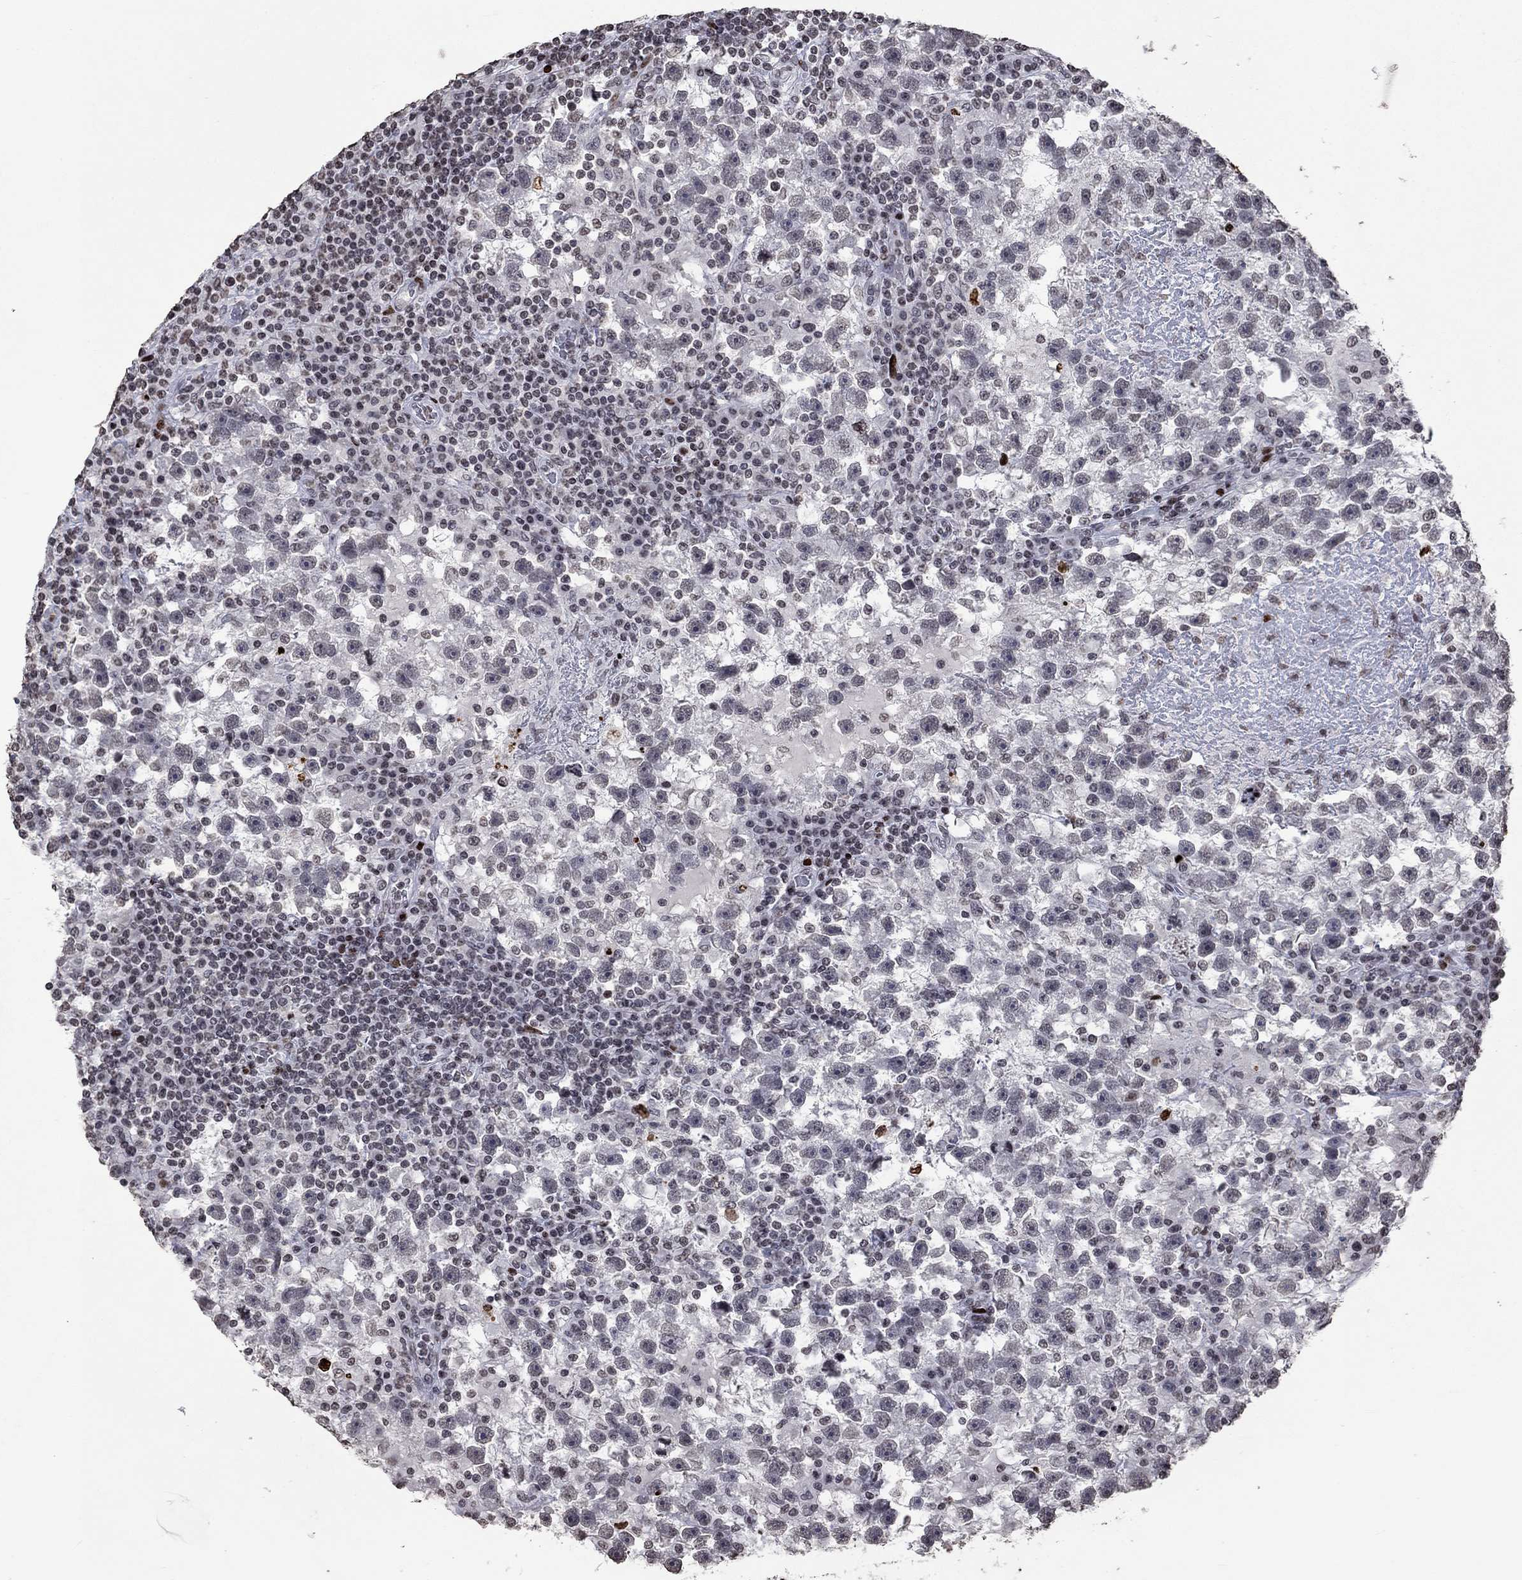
{"staining": {"intensity": "negative", "quantity": "none", "location": "none"}, "tissue": "testis cancer", "cell_type": "Tumor cells", "image_type": "cancer", "snomed": [{"axis": "morphology", "description": "Seminoma, NOS"}, {"axis": "topography", "description": "Testis"}], "caption": "The micrograph shows no staining of tumor cells in testis seminoma.", "gene": "SRSF3", "patient": {"sex": "male", "age": 47}}